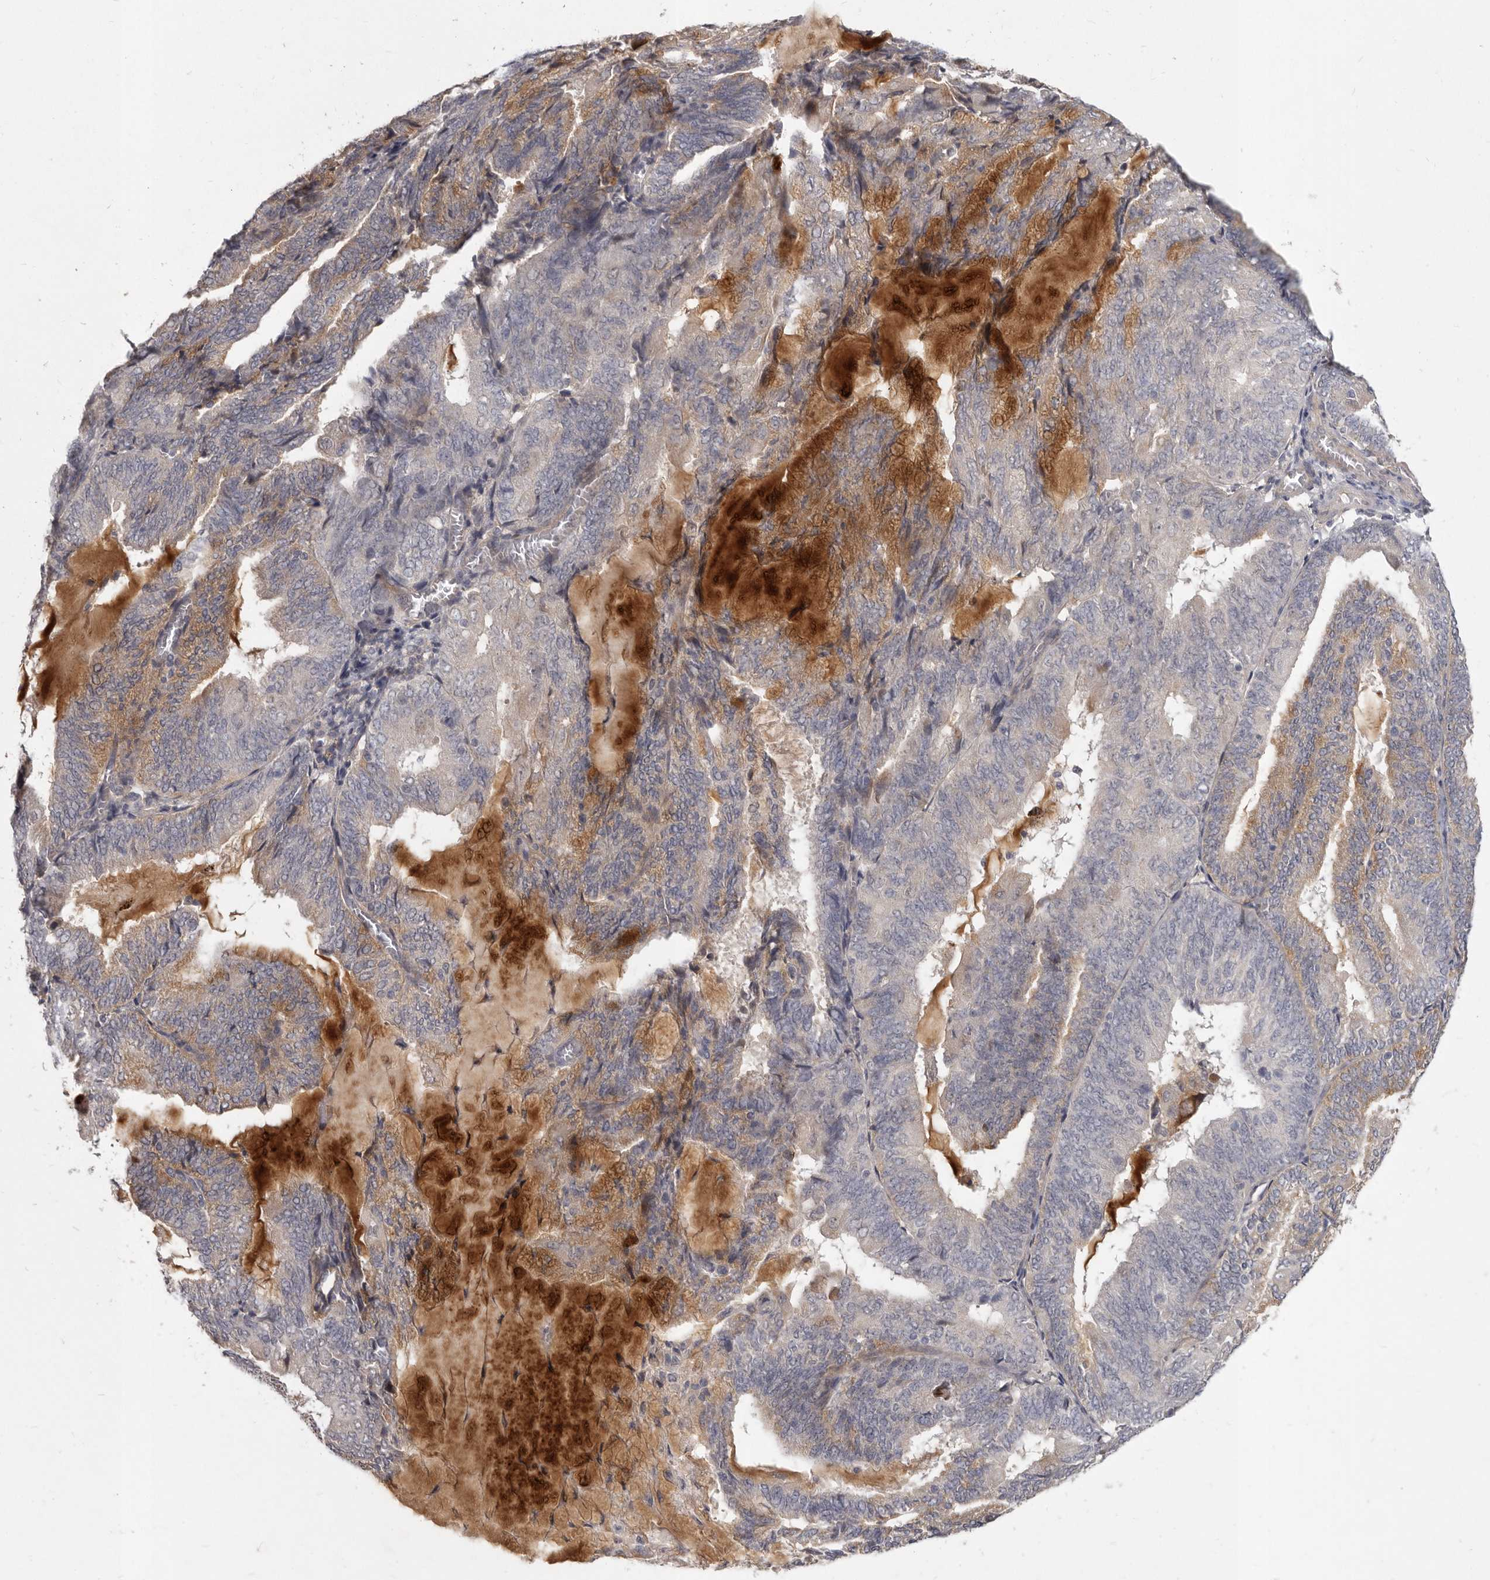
{"staining": {"intensity": "moderate", "quantity": "<25%", "location": "cytoplasmic/membranous"}, "tissue": "endometrial cancer", "cell_type": "Tumor cells", "image_type": "cancer", "snomed": [{"axis": "morphology", "description": "Adenocarcinoma, NOS"}, {"axis": "topography", "description": "Endometrium"}], "caption": "A high-resolution histopathology image shows immunohistochemistry (IHC) staining of adenocarcinoma (endometrial), which exhibits moderate cytoplasmic/membranous positivity in approximately <25% of tumor cells.", "gene": "SLC22A1", "patient": {"sex": "female", "age": 81}}